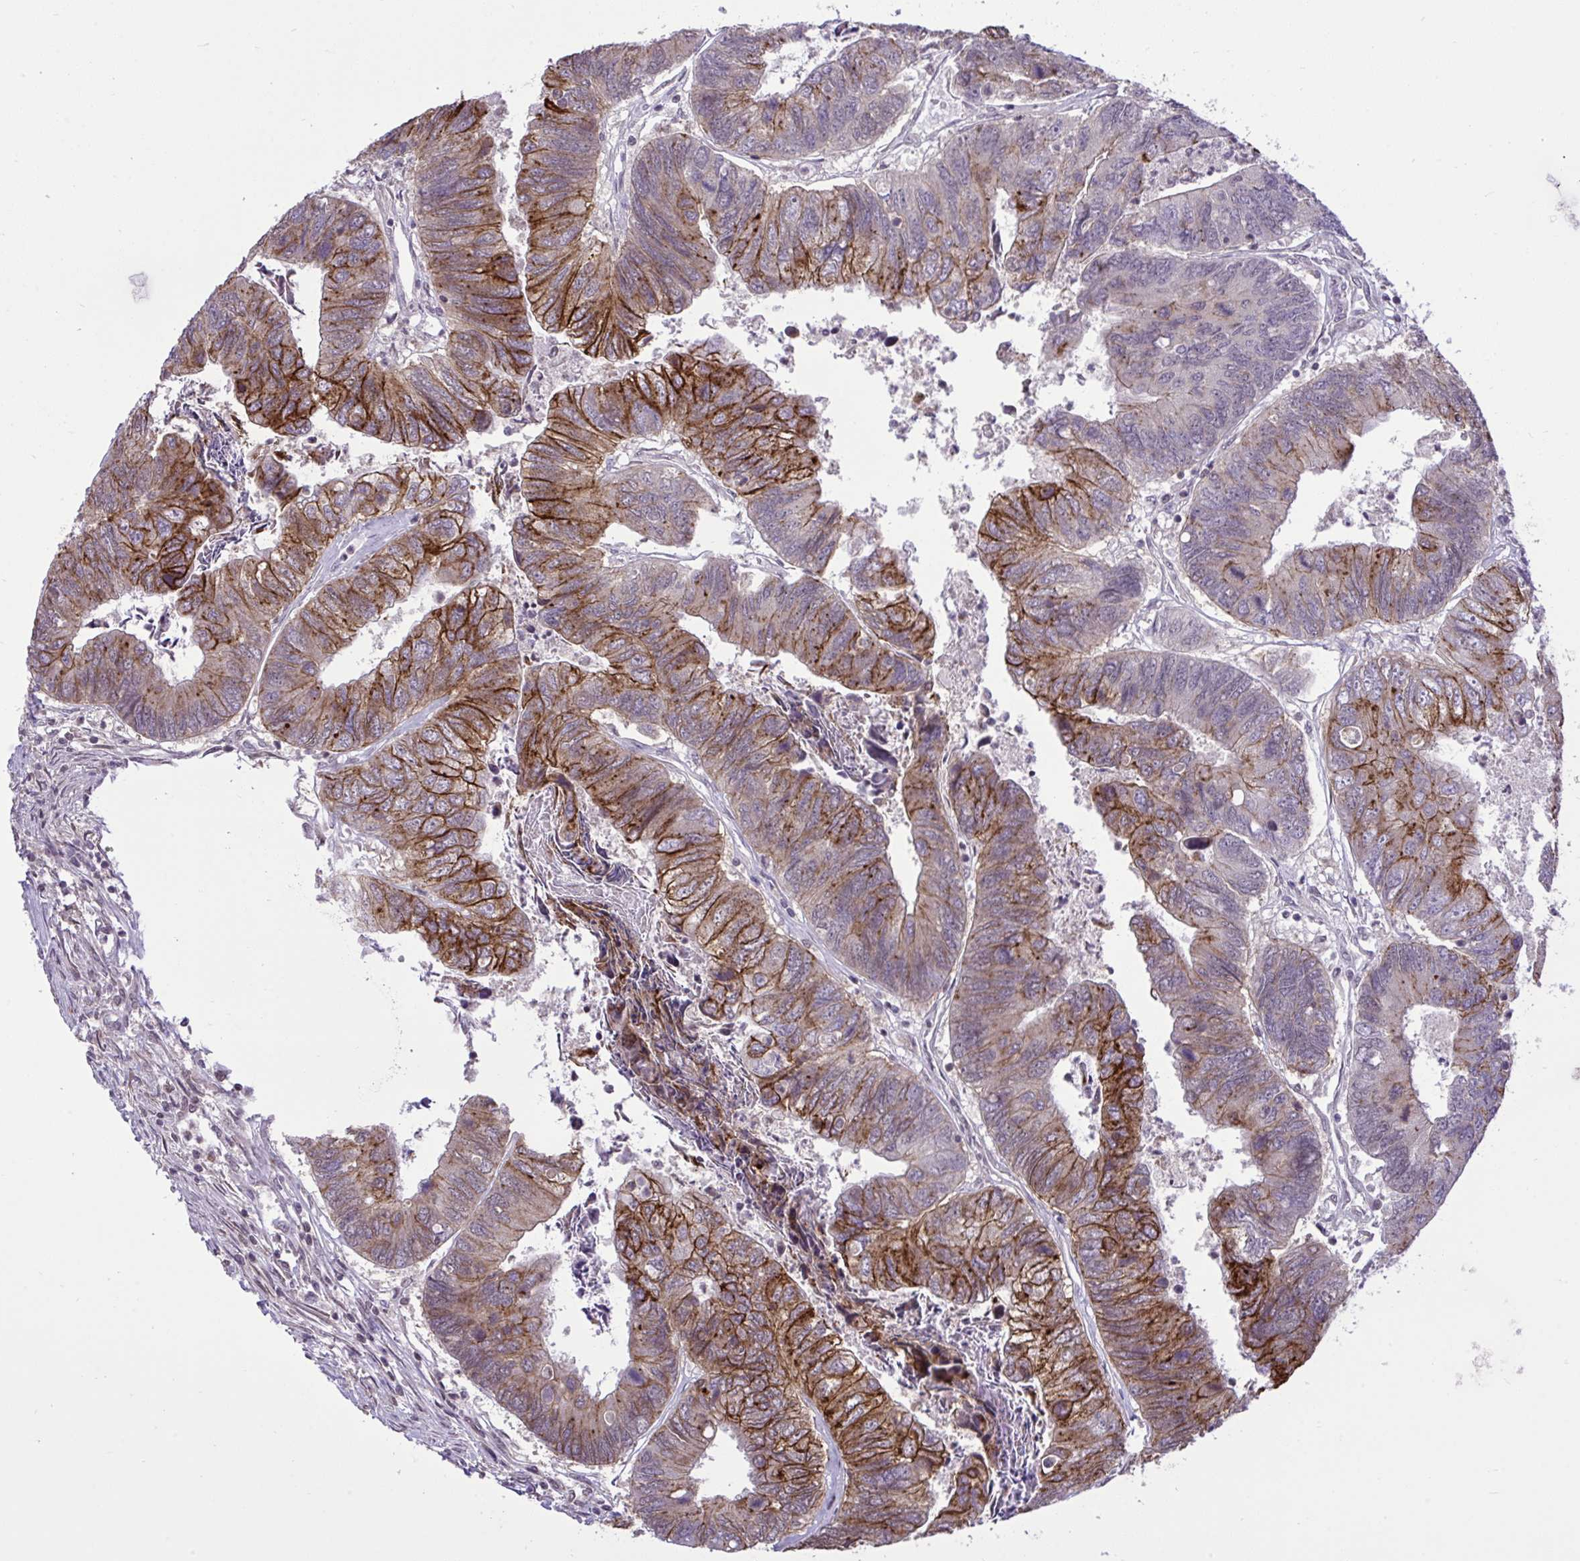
{"staining": {"intensity": "strong", "quantity": "25%-75%", "location": "cytoplasmic/membranous"}, "tissue": "colorectal cancer", "cell_type": "Tumor cells", "image_type": "cancer", "snomed": [{"axis": "morphology", "description": "Adenocarcinoma, NOS"}, {"axis": "topography", "description": "Colon"}], "caption": "A photomicrograph showing strong cytoplasmic/membranous positivity in approximately 25%-75% of tumor cells in colorectal cancer (adenocarcinoma), as visualized by brown immunohistochemical staining.", "gene": "CYP20A1", "patient": {"sex": "female", "age": 67}}